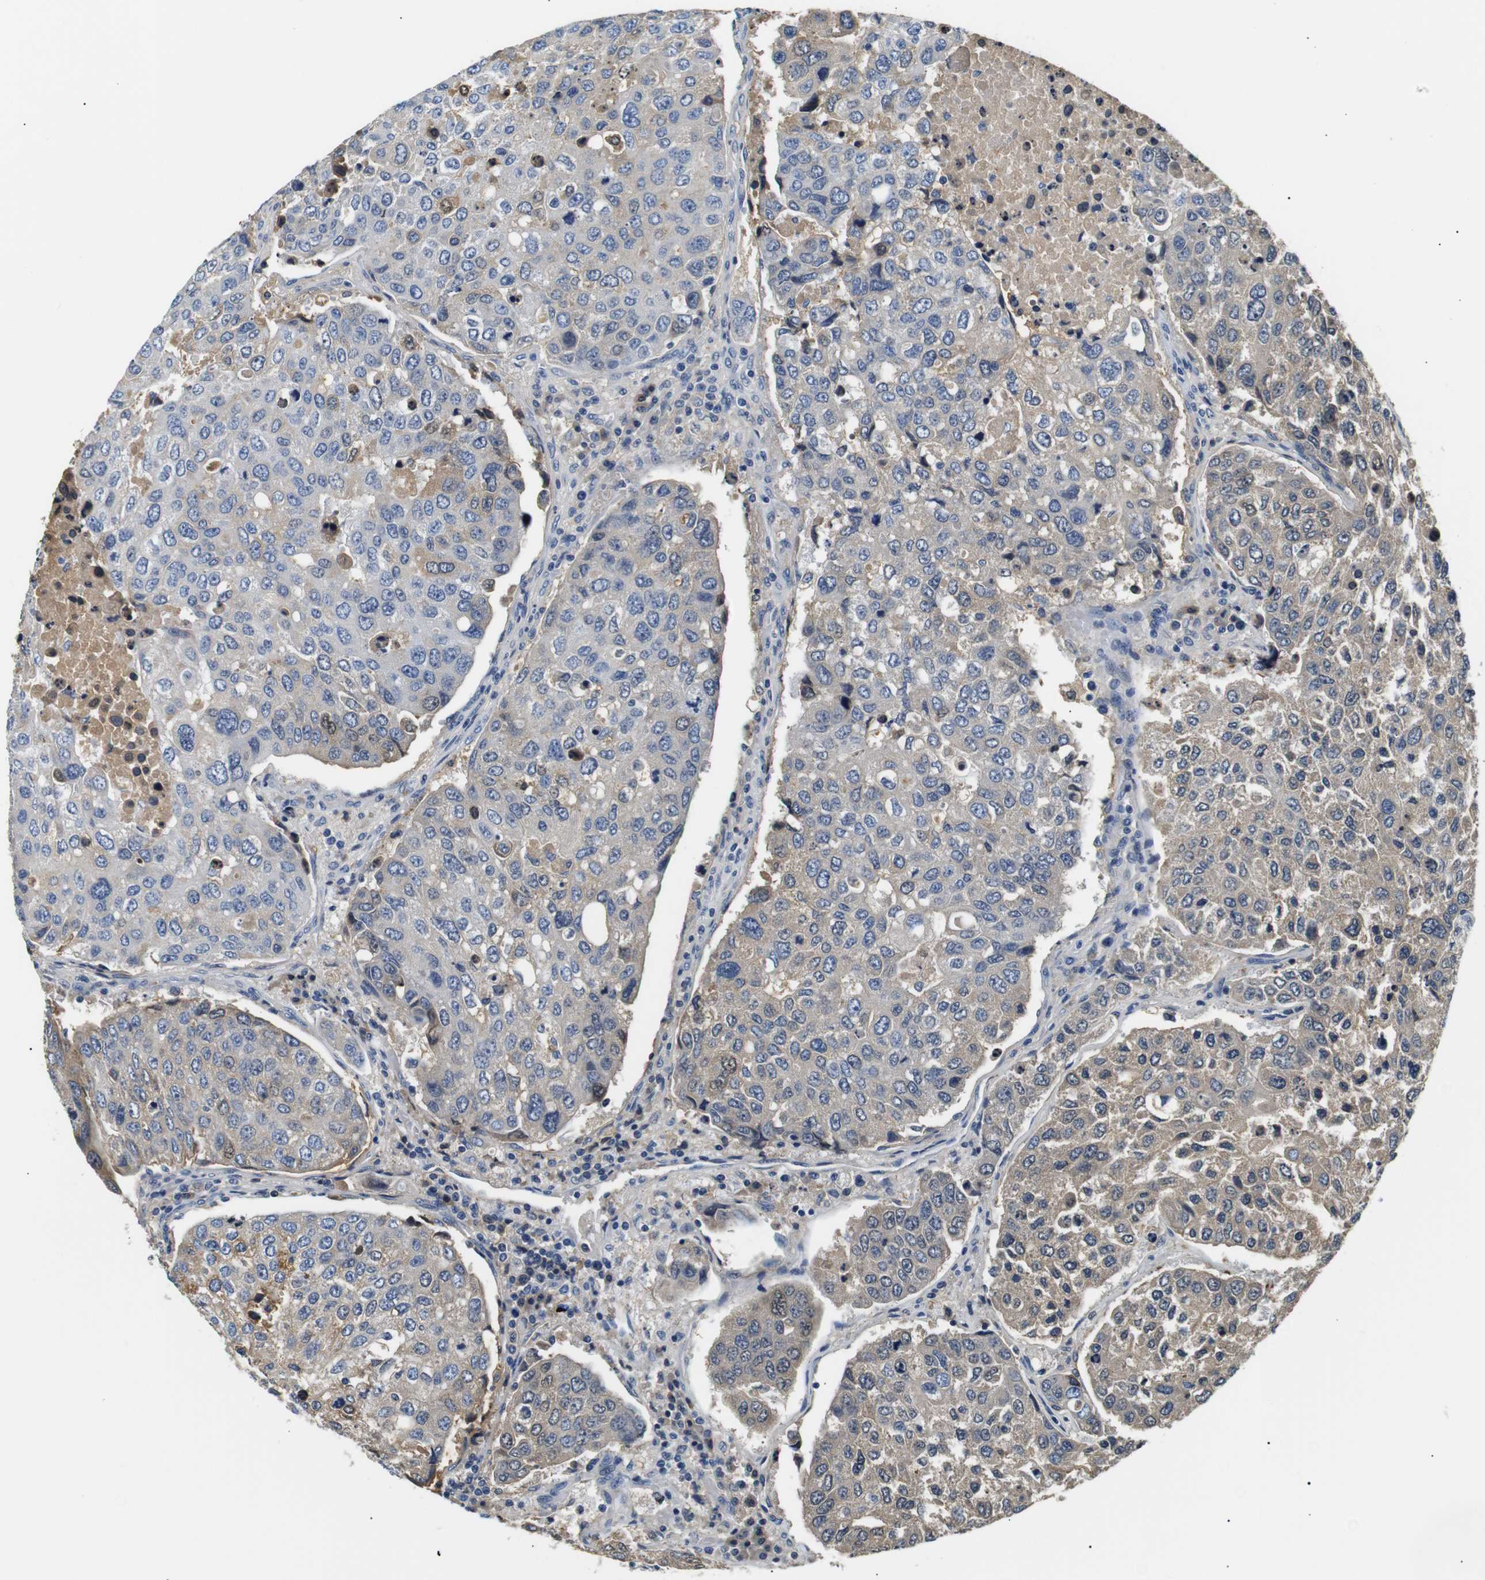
{"staining": {"intensity": "weak", "quantity": "25%-75%", "location": "cytoplasmic/membranous"}, "tissue": "urothelial cancer", "cell_type": "Tumor cells", "image_type": "cancer", "snomed": [{"axis": "morphology", "description": "Urothelial carcinoma, High grade"}, {"axis": "topography", "description": "Lymph node"}, {"axis": "topography", "description": "Urinary bladder"}], "caption": "Immunohistochemical staining of urothelial cancer exhibits low levels of weak cytoplasmic/membranous expression in about 25%-75% of tumor cells. Using DAB (brown) and hematoxylin (blue) stains, captured at high magnification using brightfield microscopy.", "gene": "LHCGR", "patient": {"sex": "male", "age": 51}}